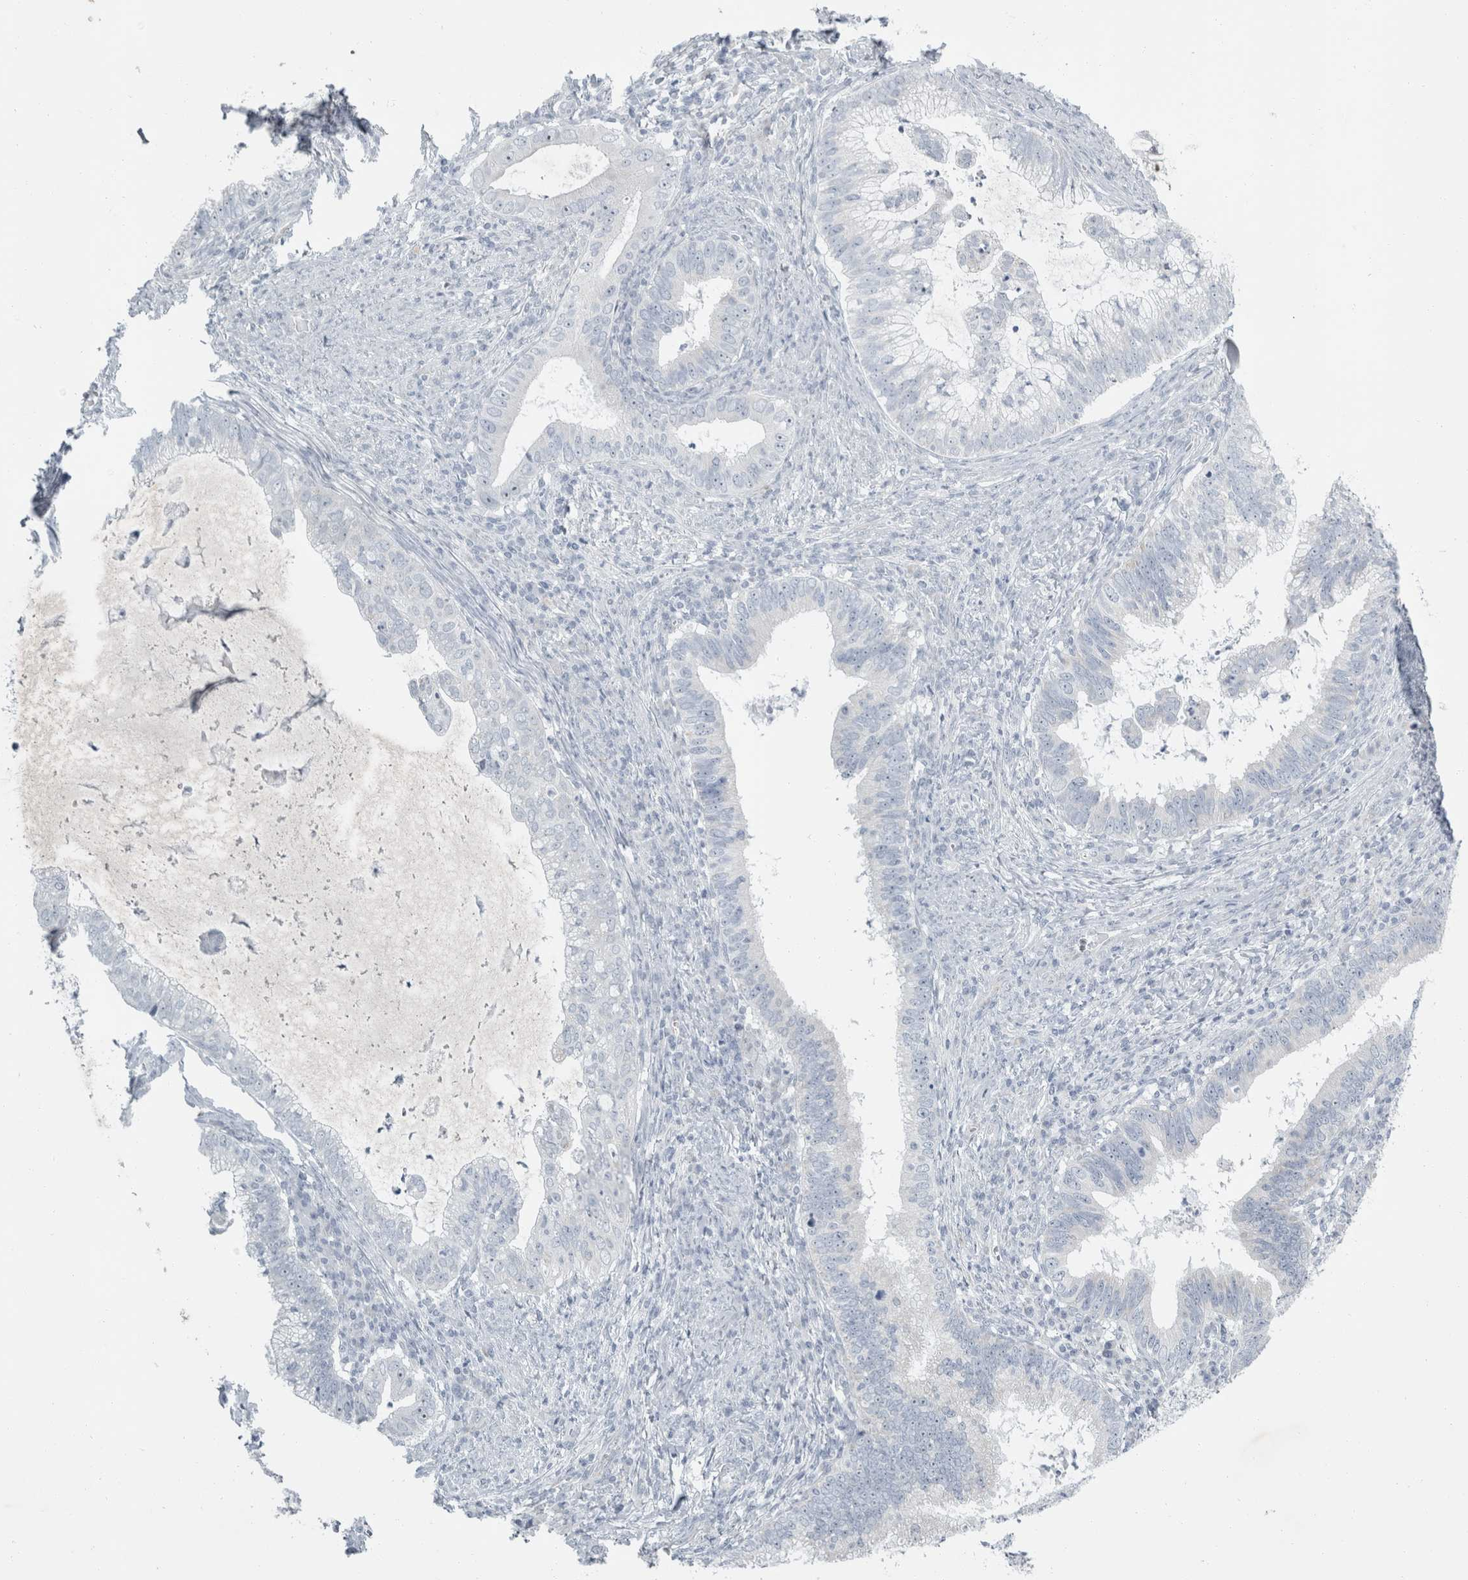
{"staining": {"intensity": "negative", "quantity": "none", "location": "none"}, "tissue": "cervical cancer", "cell_type": "Tumor cells", "image_type": "cancer", "snomed": [{"axis": "morphology", "description": "Adenocarcinoma, NOS"}, {"axis": "topography", "description": "Cervix"}], "caption": "The histopathology image displays no staining of tumor cells in cervical adenocarcinoma.", "gene": "FXYD7", "patient": {"sex": "female", "age": 36}}